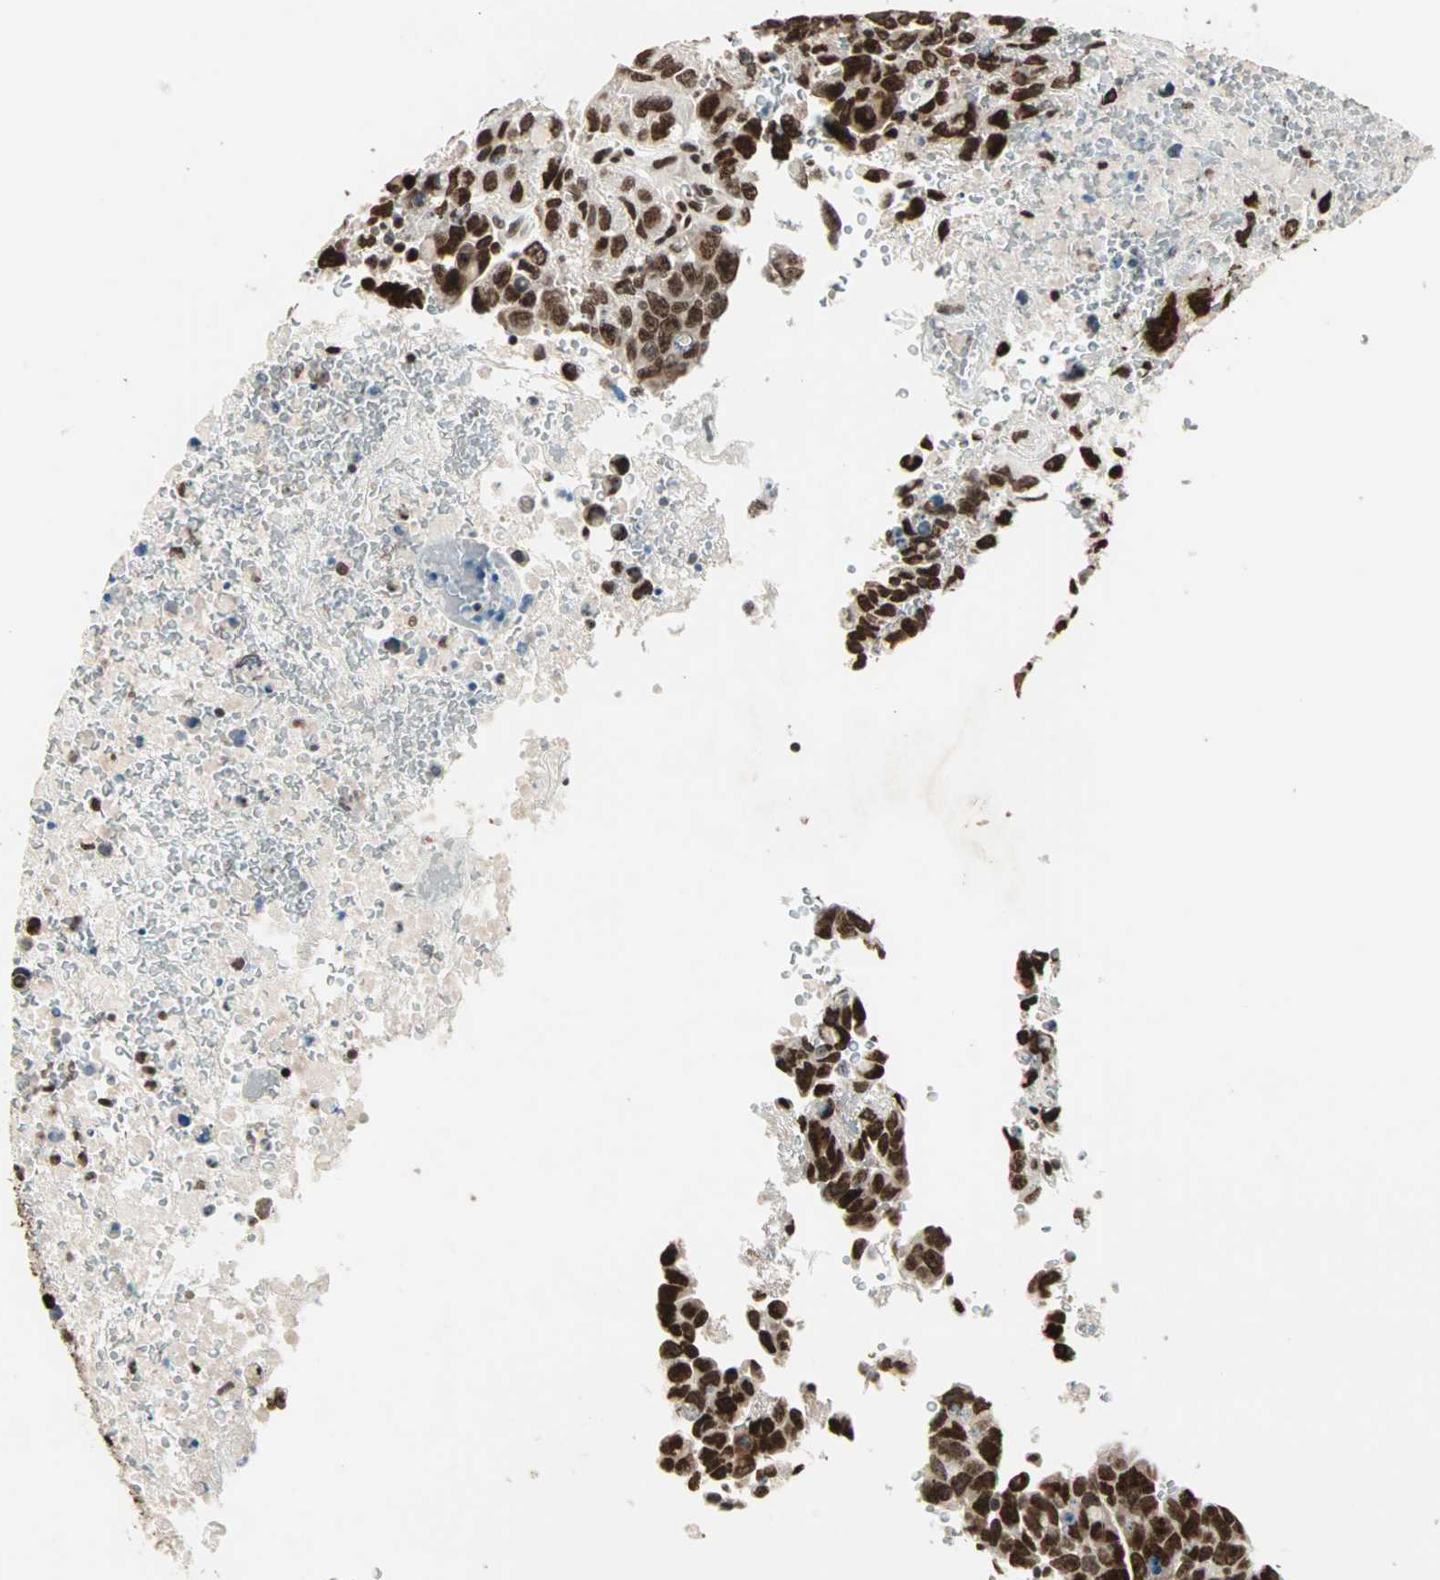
{"staining": {"intensity": "strong", "quantity": ">75%", "location": "nuclear"}, "tissue": "testis cancer", "cell_type": "Tumor cells", "image_type": "cancer", "snomed": [{"axis": "morphology", "description": "Carcinoma, Embryonal, NOS"}, {"axis": "topography", "description": "Testis"}], "caption": "Immunohistochemistry of embryonal carcinoma (testis) shows high levels of strong nuclear expression in approximately >75% of tumor cells.", "gene": "MDC1", "patient": {"sex": "male", "age": 28}}